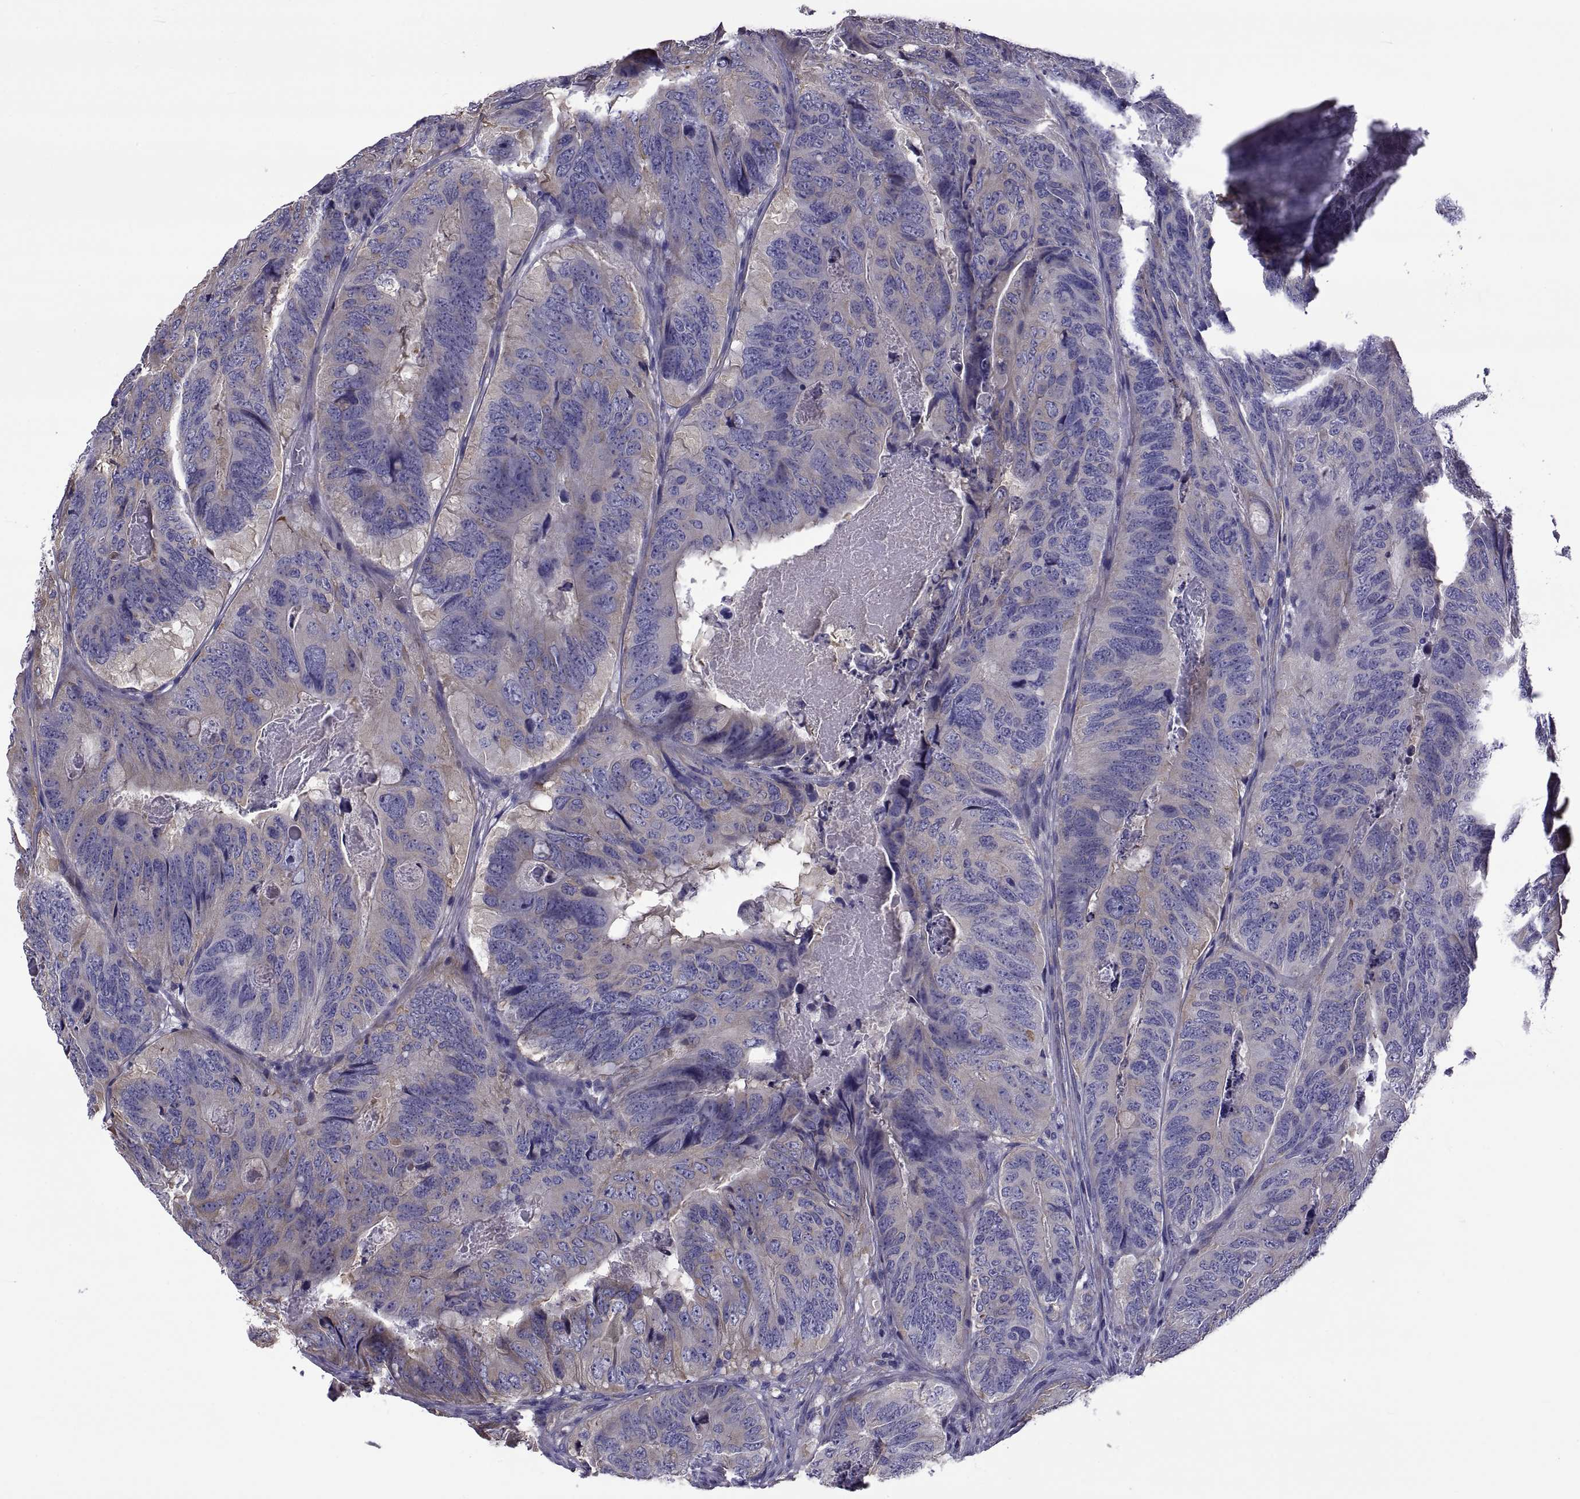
{"staining": {"intensity": "negative", "quantity": "none", "location": "none"}, "tissue": "colorectal cancer", "cell_type": "Tumor cells", "image_type": "cancer", "snomed": [{"axis": "morphology", "description": "Adenocarcinoma, NOS"}, {"axis": "topography", "description": "Colon"}], "caption": "DAB immunohistochemical staining of human colorectal cancer exhibits no significant expression in tumor cells.", "gene": "TMC3", "patient": {"sex": "male", "age": 79}}